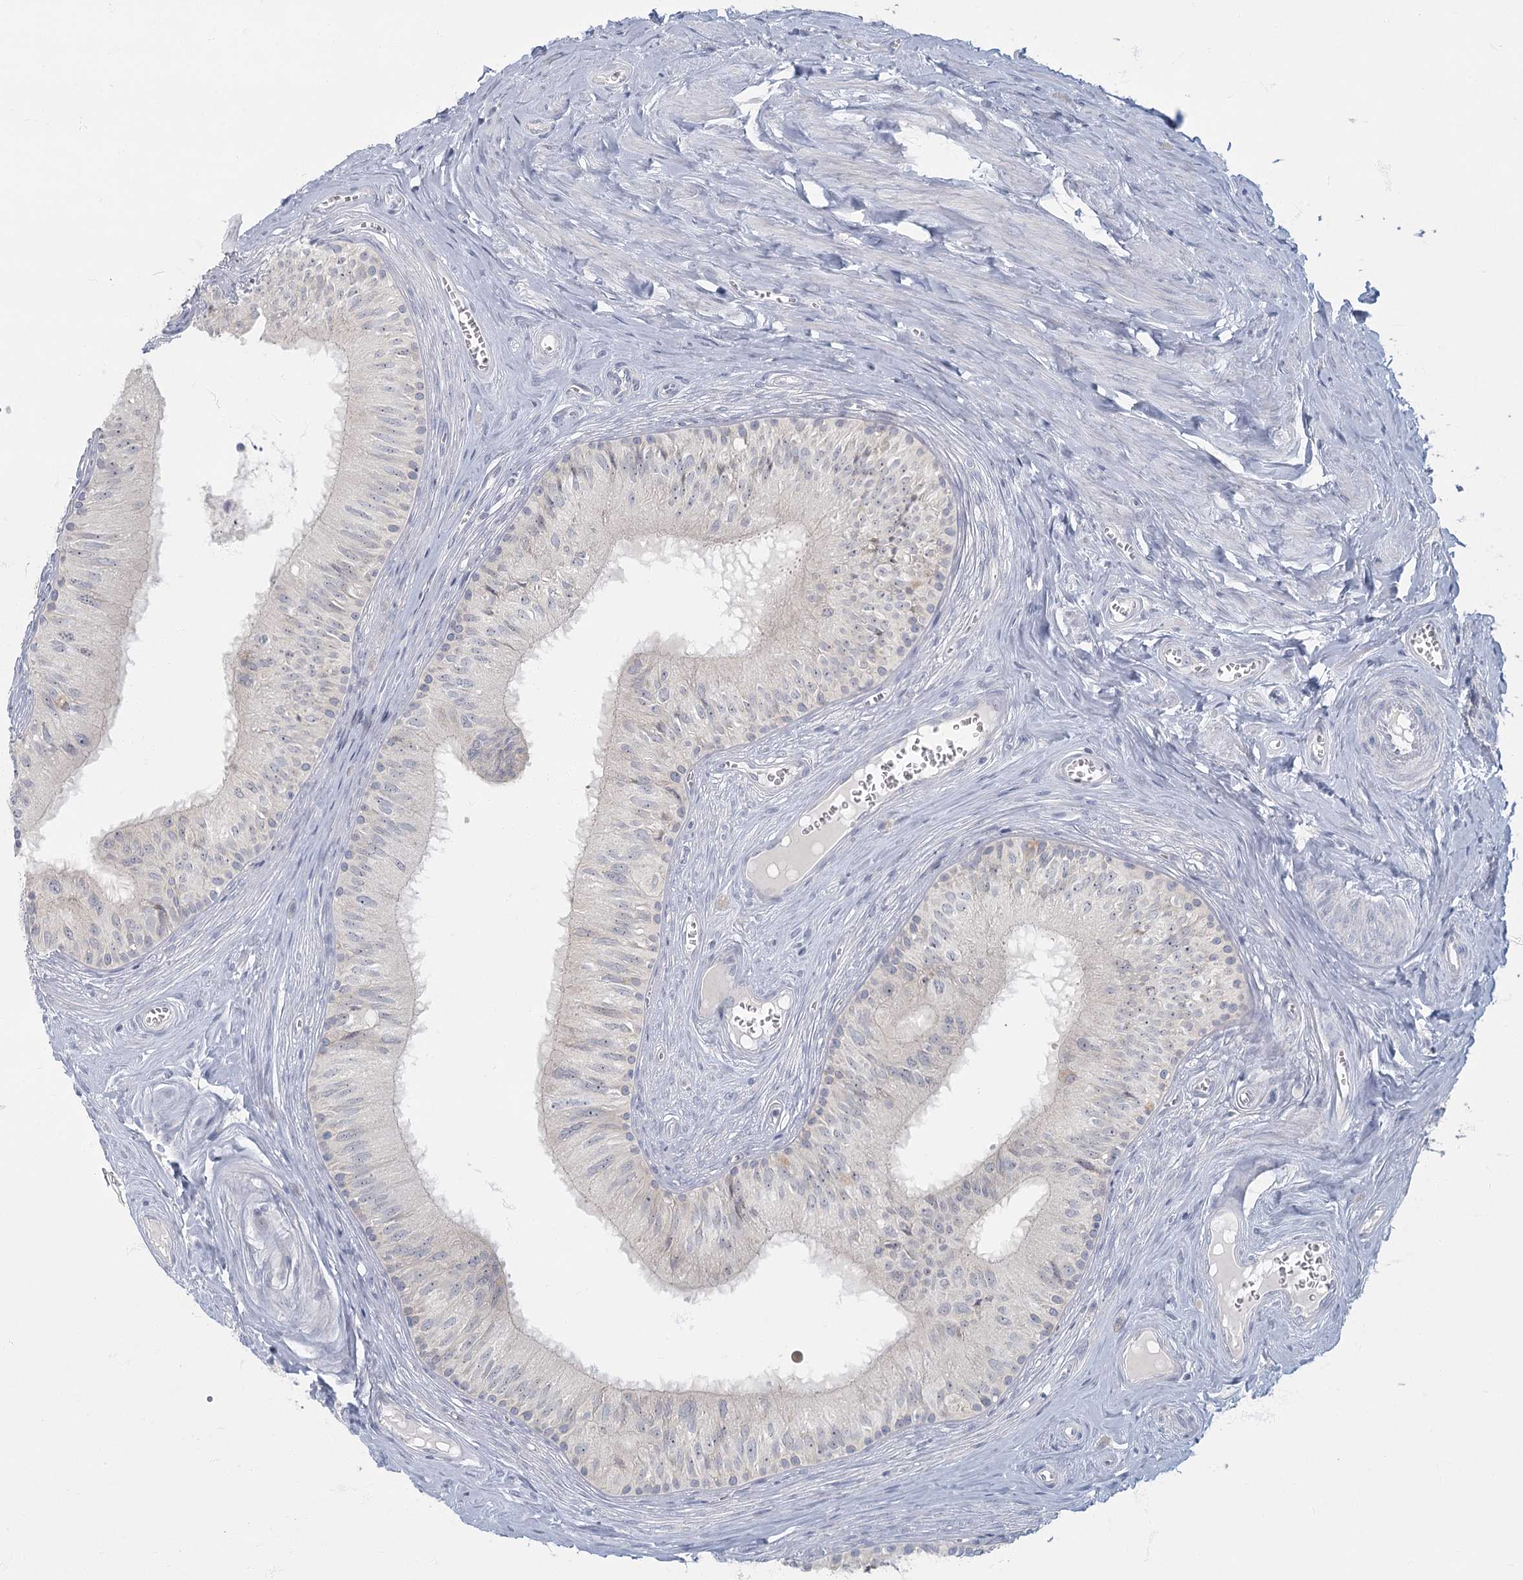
{"staining": {"intensity": "moderate", "quantity": "<25%", "location": "cytoplasmic/membranous"}, "tissue": "epididymis", "cell_type": "Glandular cells", "image_type": "normal", "snomed": [{"axis": "morphology", "description": "Normal tissue, NOS"}, {"axis": "topography", "description": "Epididymis"}], "caption": "Brown immunohistochemical staining in unremarkable epididymis reveals moderate cytoplasmic/membranous positivity in approximately <25% of glandular cells.", "gene": "FAM110C", "patient": {"sex": "male", "age": 46}}